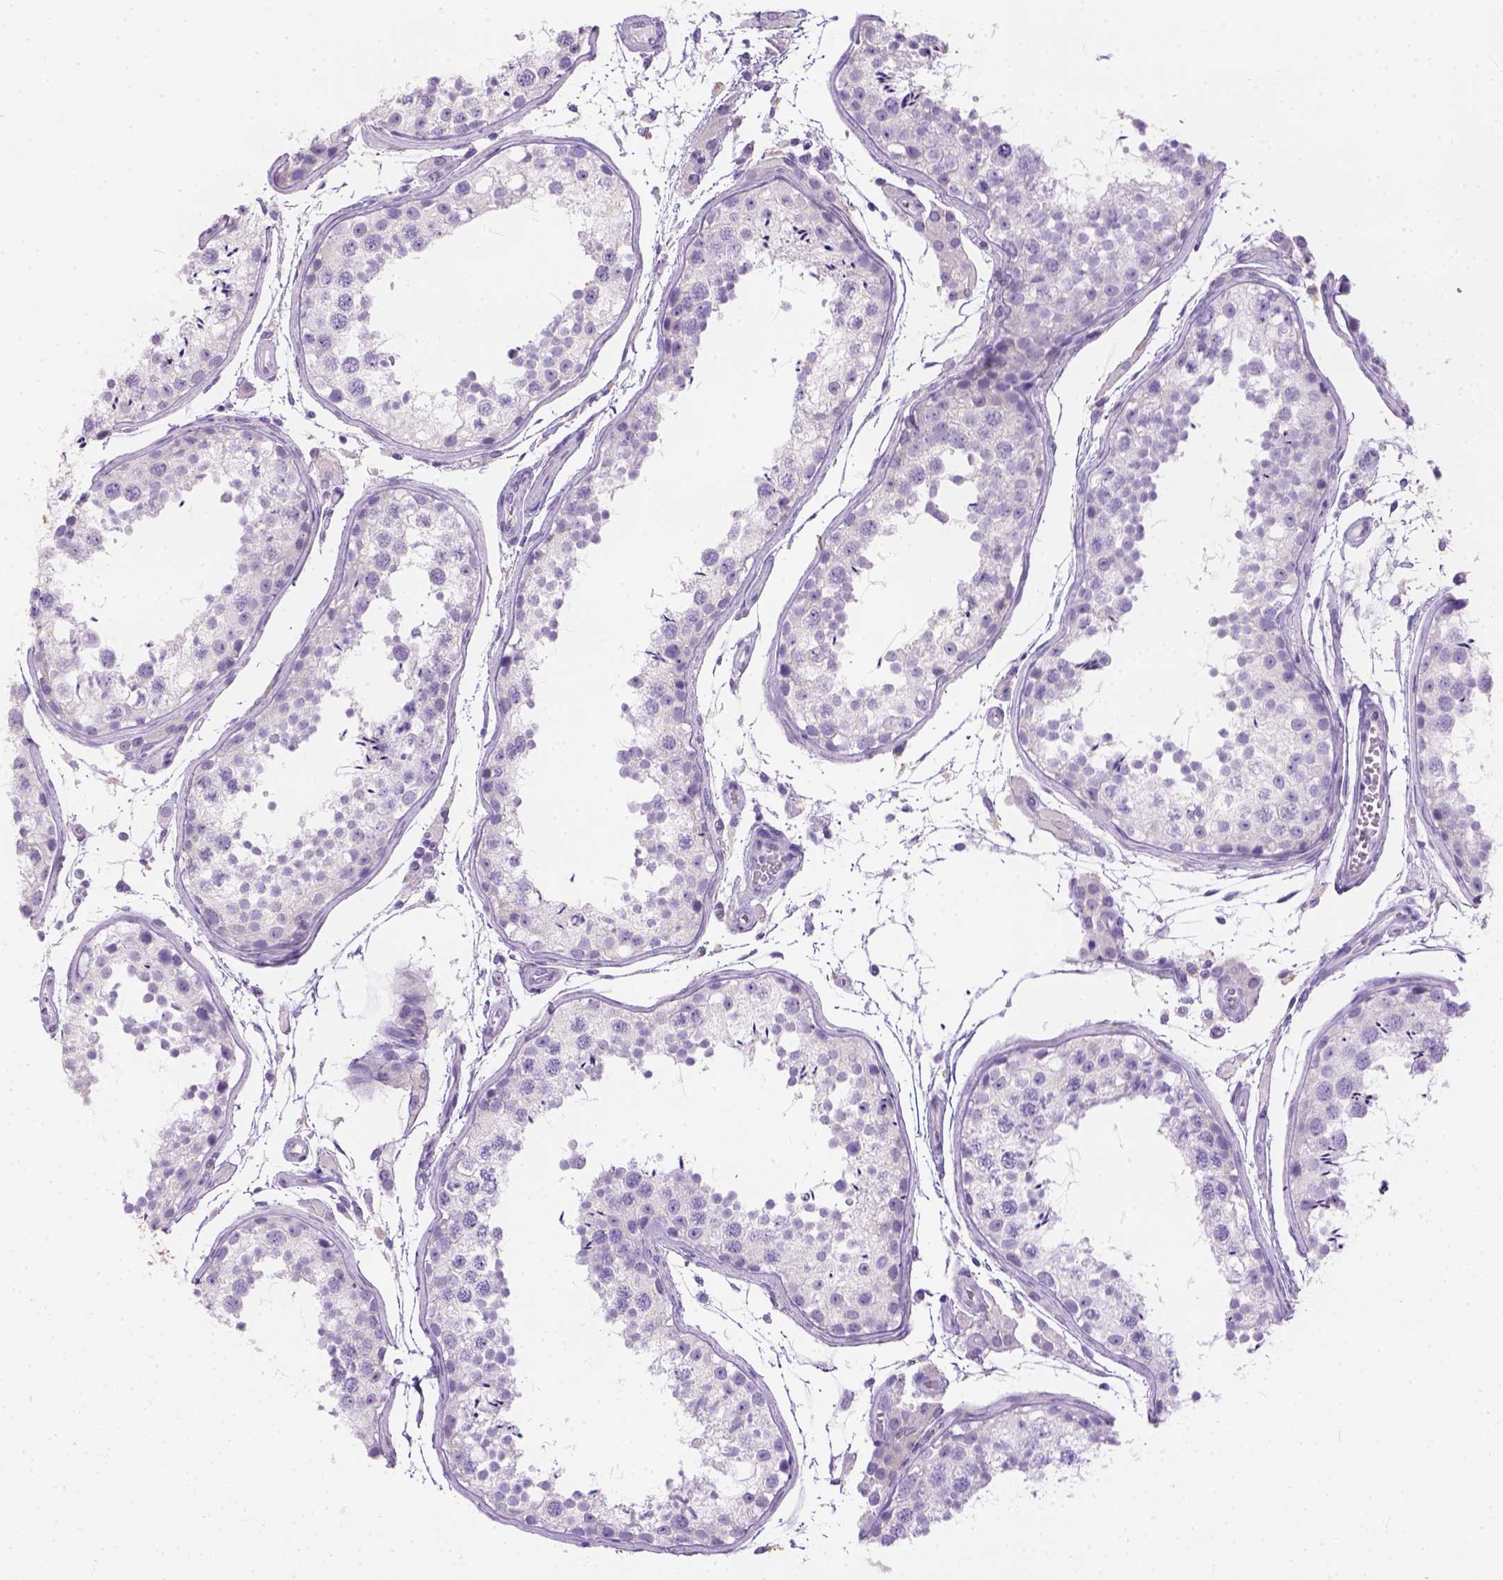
{"staining": {"intensity": "negative", "quantity": "none", "location": "none"}, "tissue": "testis", "cell_type": "Cells in seminiferous ducts", "image_type": "normal", "snomed": [{"axis": "morphology", "description": "Normal tissue, NOS"}, {"axis": "topography", "description": "Testis"}], "caption": "High magnification brightfield microscopy of benign testis stained with DAB (3,3'-diaminobenzidine) (brown) and counterstained with hematoxylin (blue): cells in seminiferous ducts show no significant staining. (DAB (3,3'-diaminobenzidine) immunohistochemistry (IHC) visualized using brightfield microscopy, high magnification).", "gene": "TMEM38A", "patient": {"sex": "male", "age": 29}}